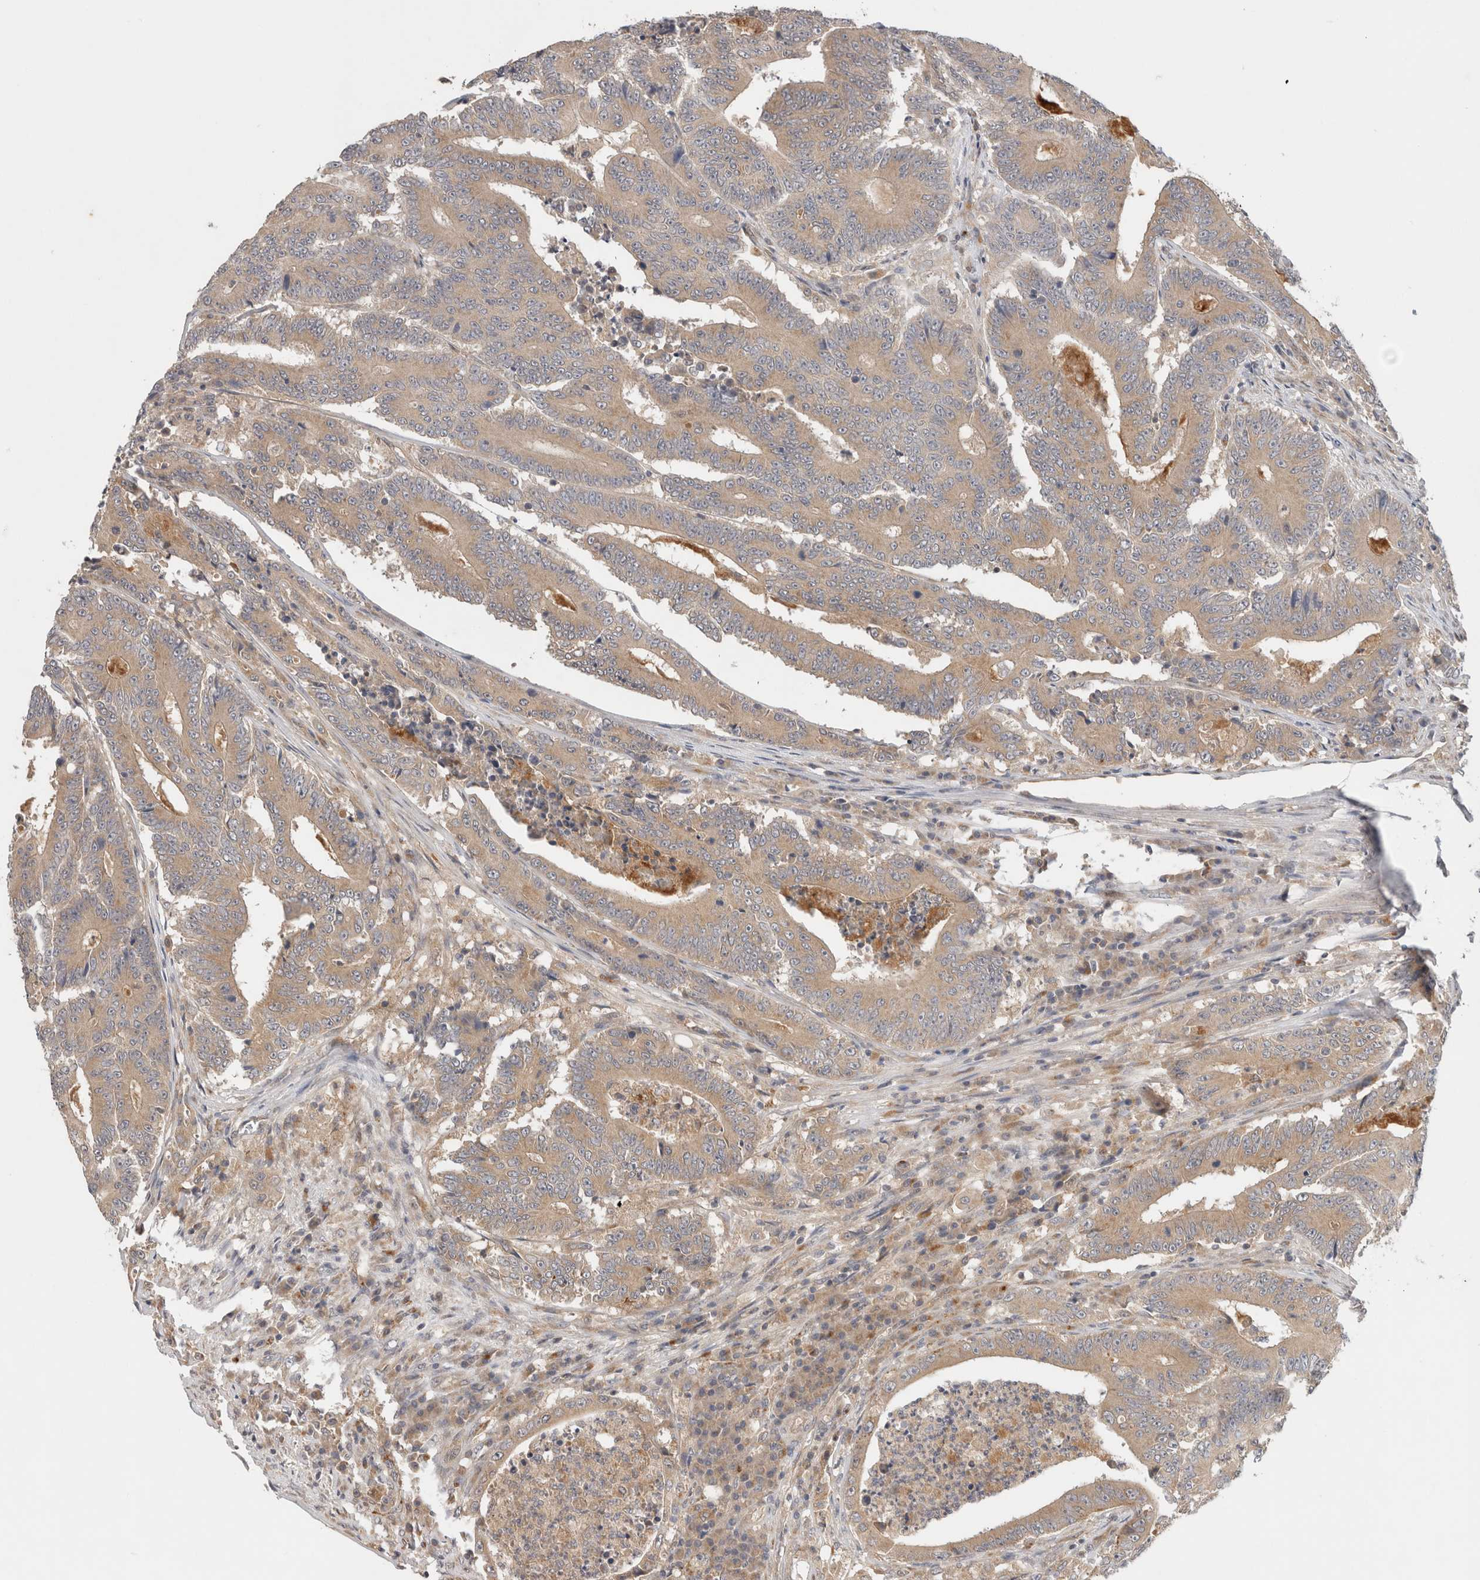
{"staining": {"intensity": "weak", "quantity": ">75%", "location": "cytoplasmic/membranous"}, "tissue": "colorectal cancer", "cell_type": "Tumor cells", "image_type": "cancer", "snomed": [{"axis": "morphology", "description": "Adenocarcinoma, NOS"}, {"axis": "topography", "description": "Colon"}], "caption": "Colorectal cancer tissue reveals weak cytoplasmic/membranous expression in about >75% of tumor cells The staining was performed using DAB (3,3'-diaminobenzidine), with brown indicating positive protein expression. Nuclei are stained blue with hematoxylin.", "gene": "SGK1", "patient": {"sex": "male", "age": 83}}